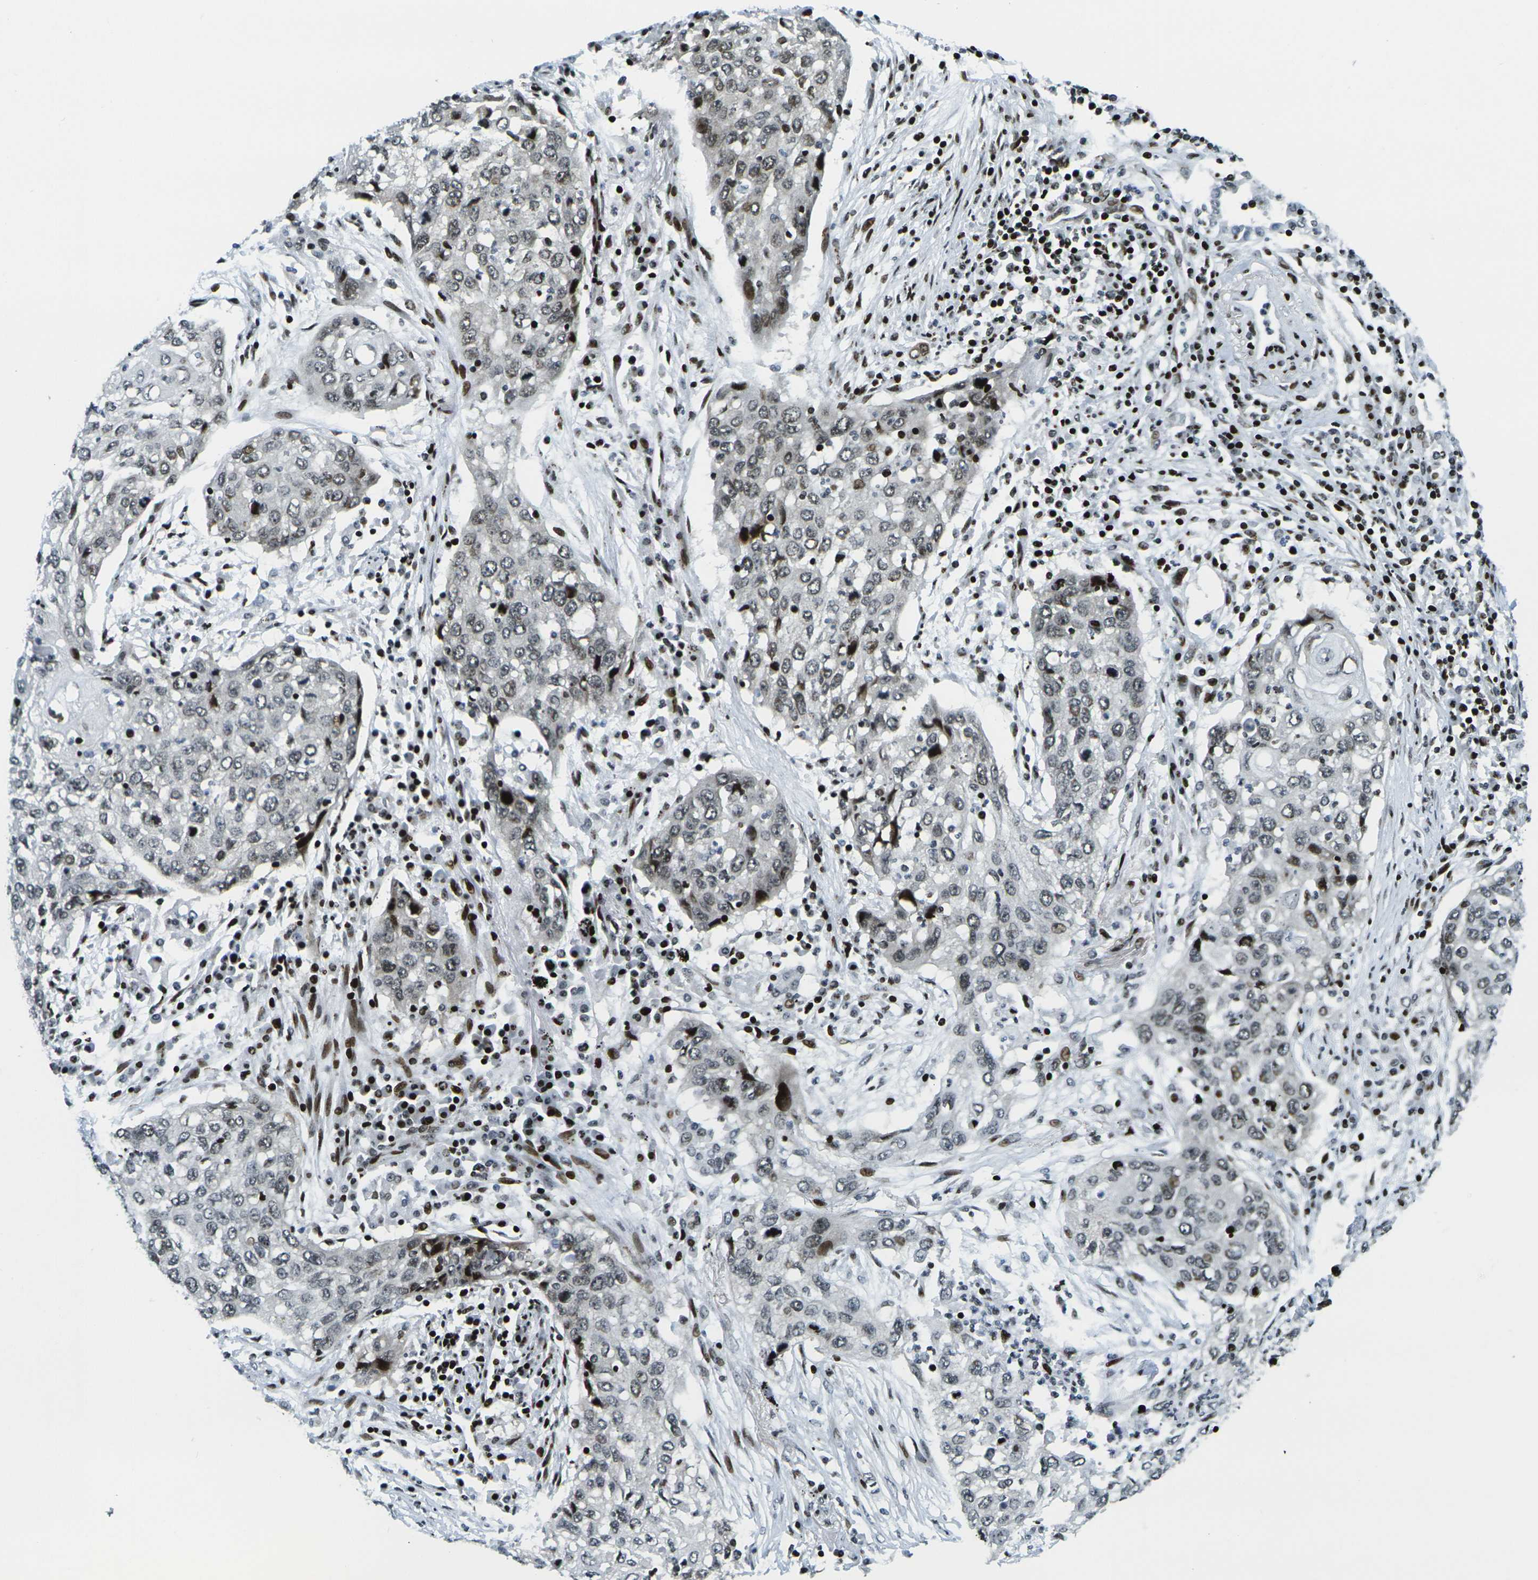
{"staining": {"intensity": "moderate", "quantity": "<25%", "location": "nuclear"}, "tissue": "lung cancer", "cell_type": "Tumor cells", "image_type": "cancer", "snomed": [{"axis": "morphology", "description": "Squamous cell carcinoma, NOS"}, {"axis": "topography", "description": "Lung"}], "caption": "Brown immunohistochemical staining in human lung squamous cell carcinoma shows moderate nuclear staining in approximately <25% of tumor cells.", "gene": "H3-3A", "patient": {"sex": "female", "age": 63}}